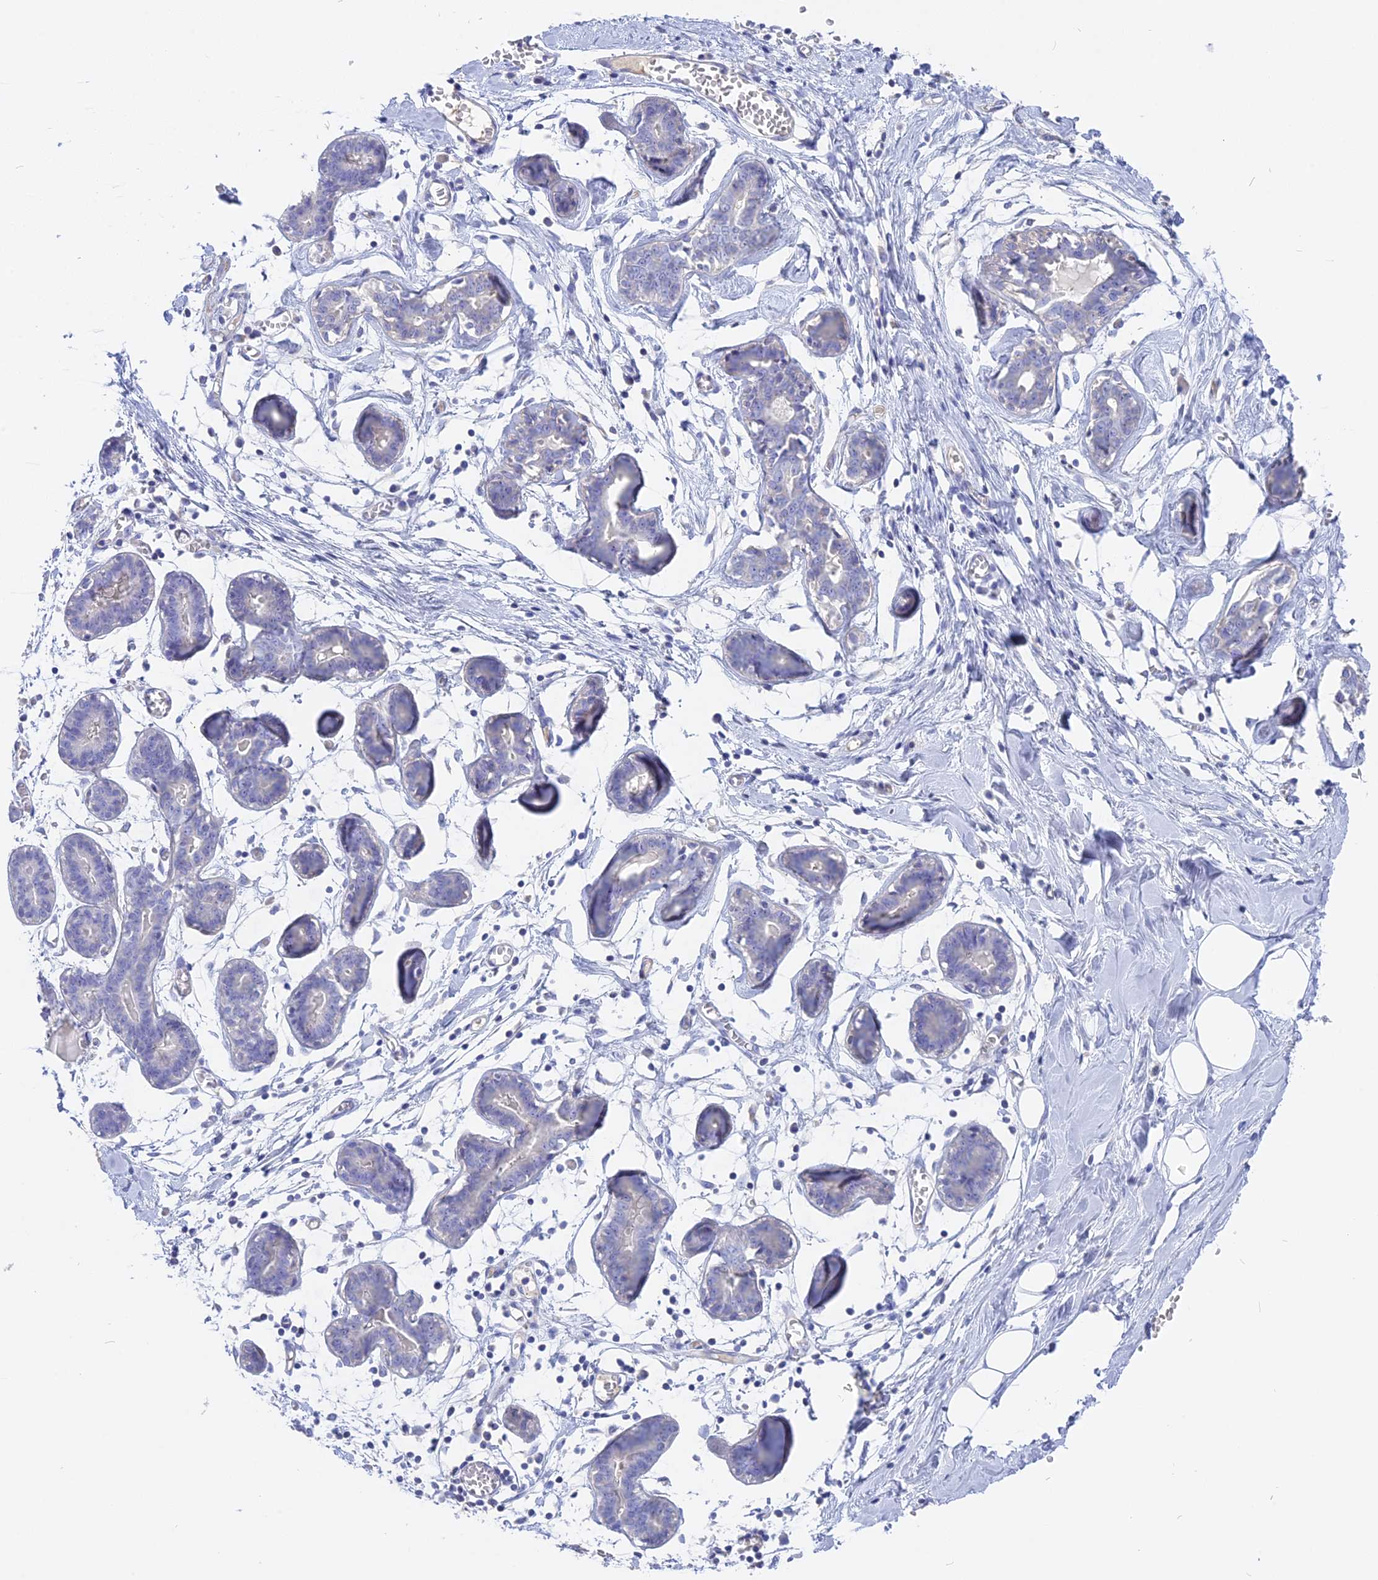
{"staining": {"intensity": "negative", "quantity": "none", "location": "none"}, "tissue": "breast", "cell_type": "Adipocytes", "image_type": "normal", "snomed": [{"axis": "morphology", "description": "Normal tissue, NOS"}, {"axis": "topography", "description": "Breast"}], "caption": "An IHC histopathology image of unremarkable breast is shown. There is no staining in adipocytes of breast. (Brightfield microscopy of DAB (3,3'-diaminobenzidine) immunohistochemistry at high magnification).", "gene": "ADGRA1", "patient": {"sex": "female", "age": 27}}